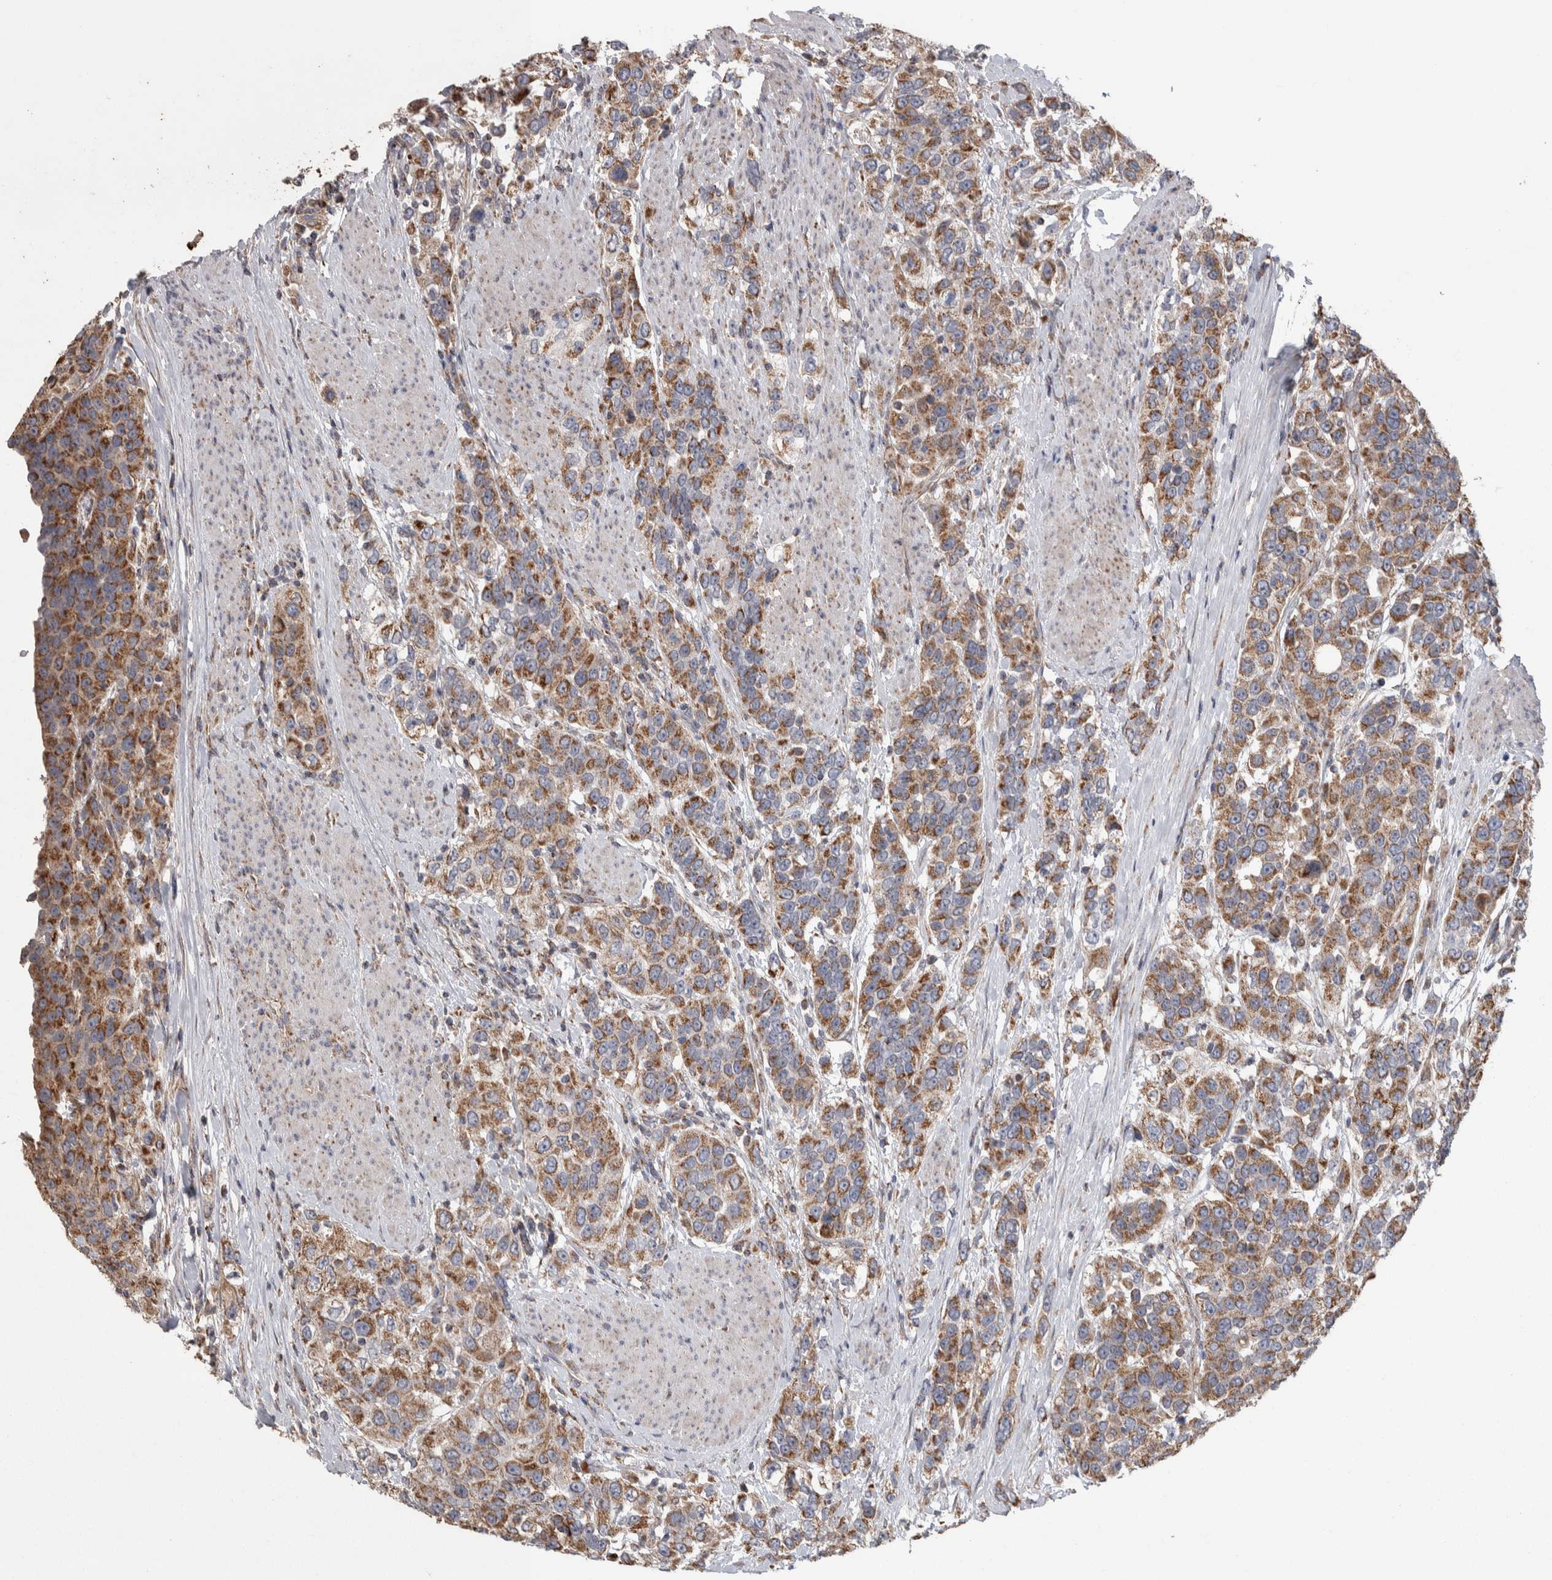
{"staining": {"intensity": "moderate", "quantity": ">75%", "location": "cytoplasmic/membranous"}, "tissue": "urothelial cancer", "cell_type": "Tumor cells", "image_type": "cancer", "snomed": [{"axis": "morphology", "description": "Urothelial carcinoma, High grade"}, {"axis": "topography", "description": "Urinary bladder"}], "caption": "Immunohistochemical staining of human urothelial cancer shows medium levels of moderate cytoplasmic/membranous staining in approximately >75% of tumor cells.", "gene": "SCO1", "patient": {"sex": "female", "age": 80}}